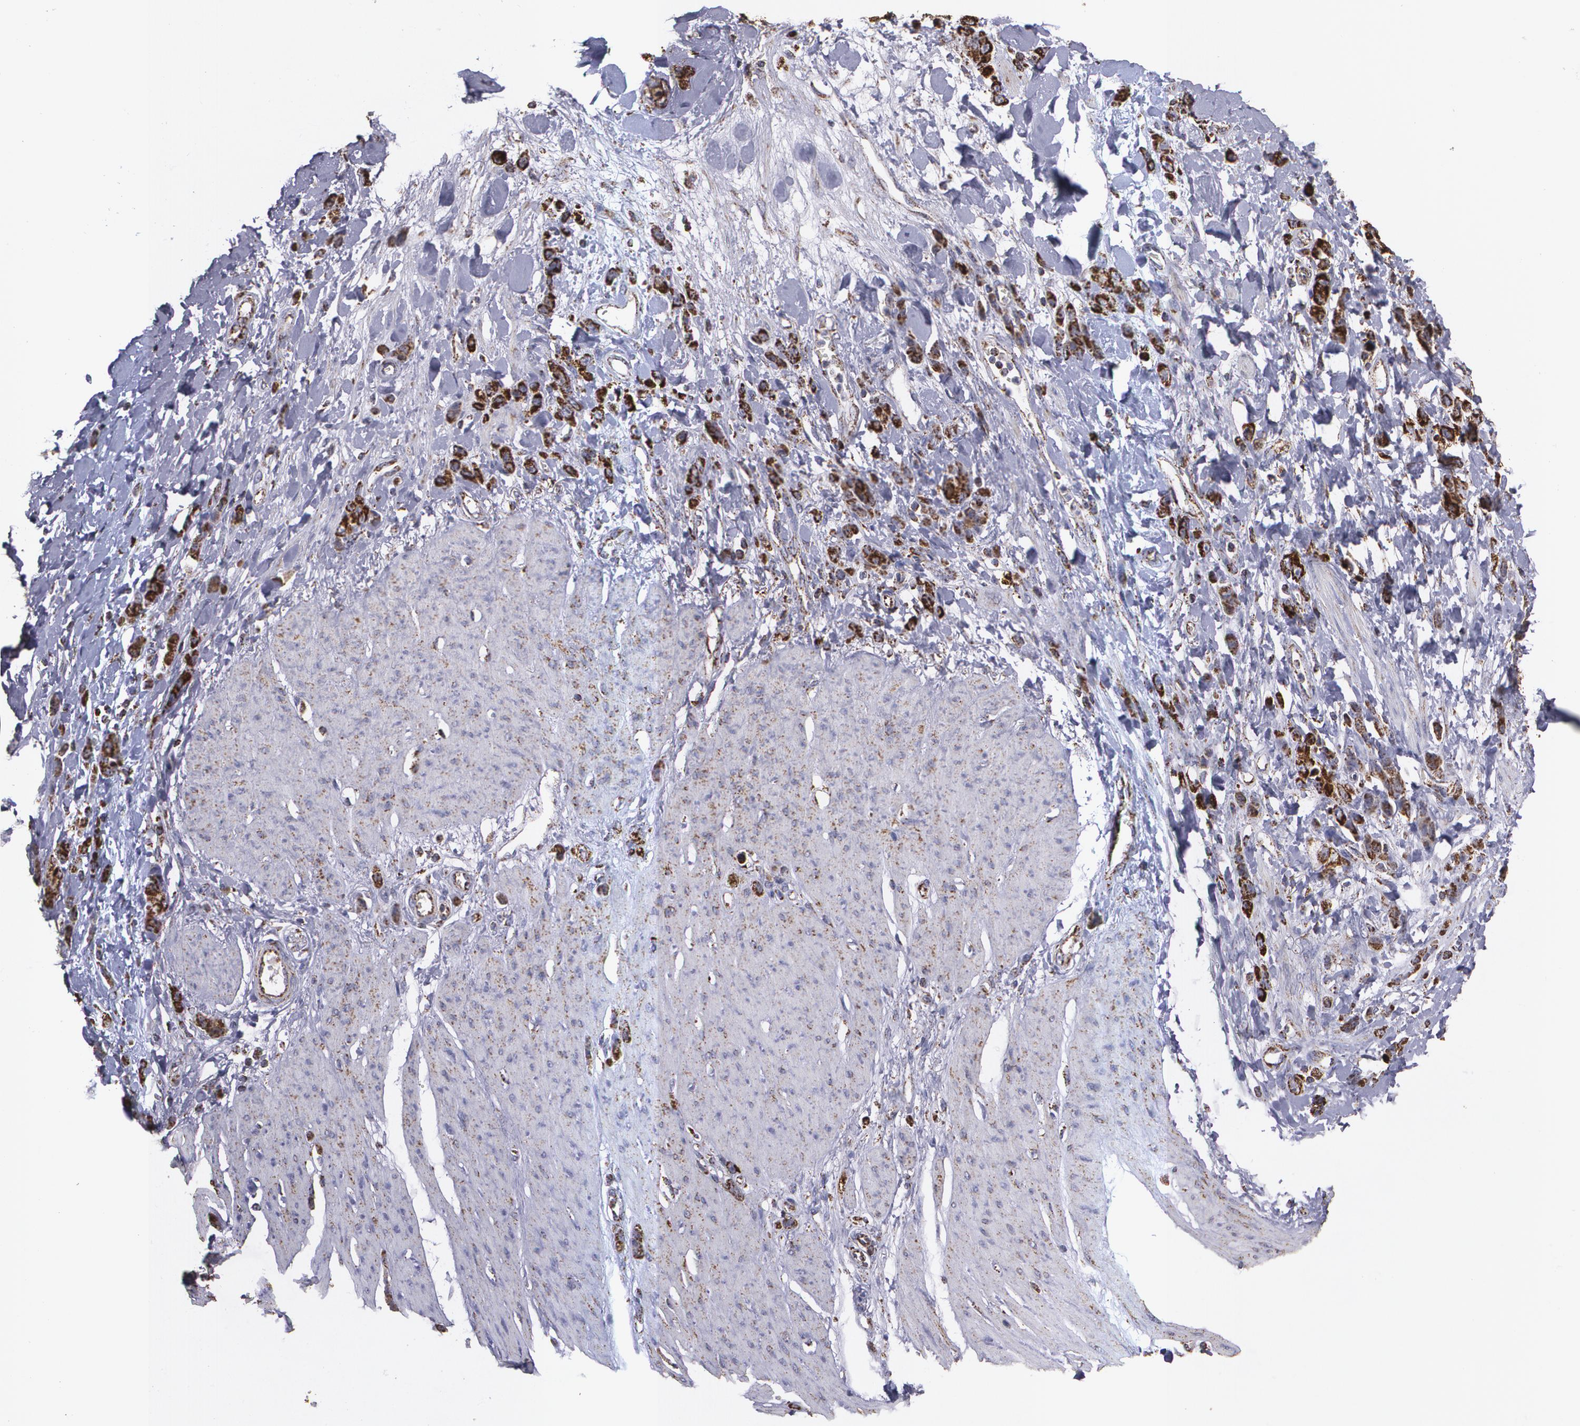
{"staining": {"intensity": "strong", "quantity": ">75%", "location": "cytoplasmic/membranous"}, "tissue": "stomach cancer", "cell_type": "Tumor cells", "image_type": "cancer", "snomed": [{"axis": "morphology", "description": "Normal tissue, NOS"}, {"axis": "morphology", "description": "Adenocarcinoma, NOS"}, {"axis": "topography", "description": "Stomach"}], "caption": "High-power microscopy captured an immunohistochemistry micrograph of stomach adenocarcinoma, revealing strong cytoplasmic/membranous expression in about >75% of tumor cells. (brown staining indicates protein expression, while blue staining denotes nuclei).", "gene": "HSPD1", "patient": {"sex": "male", "age": 82}}